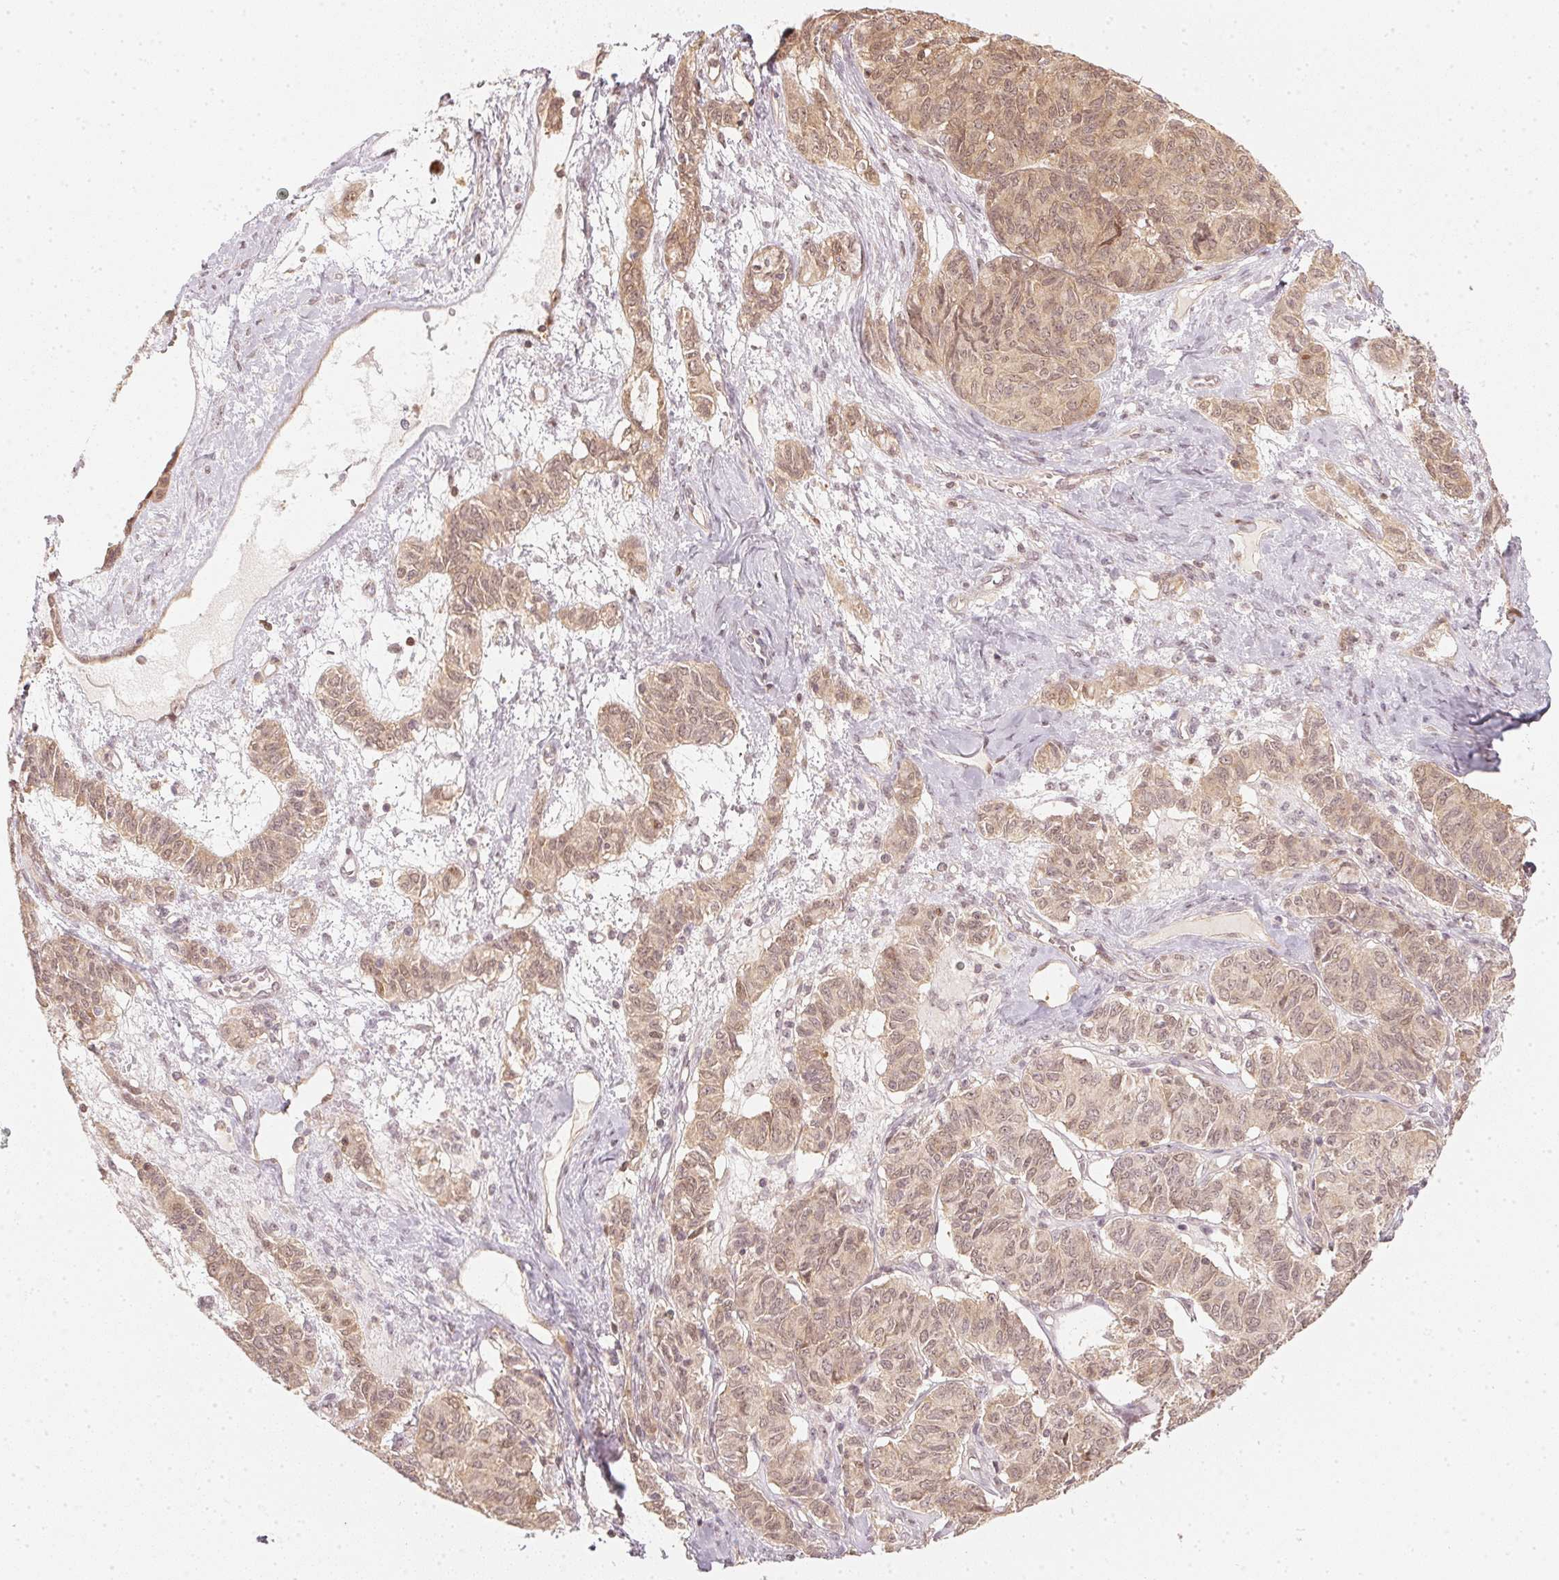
{"staining": {"intensity": "moderate", "quantity": ">75%", "location": "cytoplasmic/membranous,nuclear"}, "tissue": "ovarian cancer", "cell_type": "Tumor cells", "image_type": "cancer", "snomed": [{"axis": "morphology", "description": "Carcinoma, endometroid"}, {"axis": "topography", "description": "Ovary"}], "caption": "Immunohistochemistry (IHC) of human ovarian cancer reveals medium levels of moderate cytoplasmic/membranous and nuclear staining in about >75% of tumor cells.", "gene": "UBE2L3", "patient": {"sex": "female", "age": 80}}